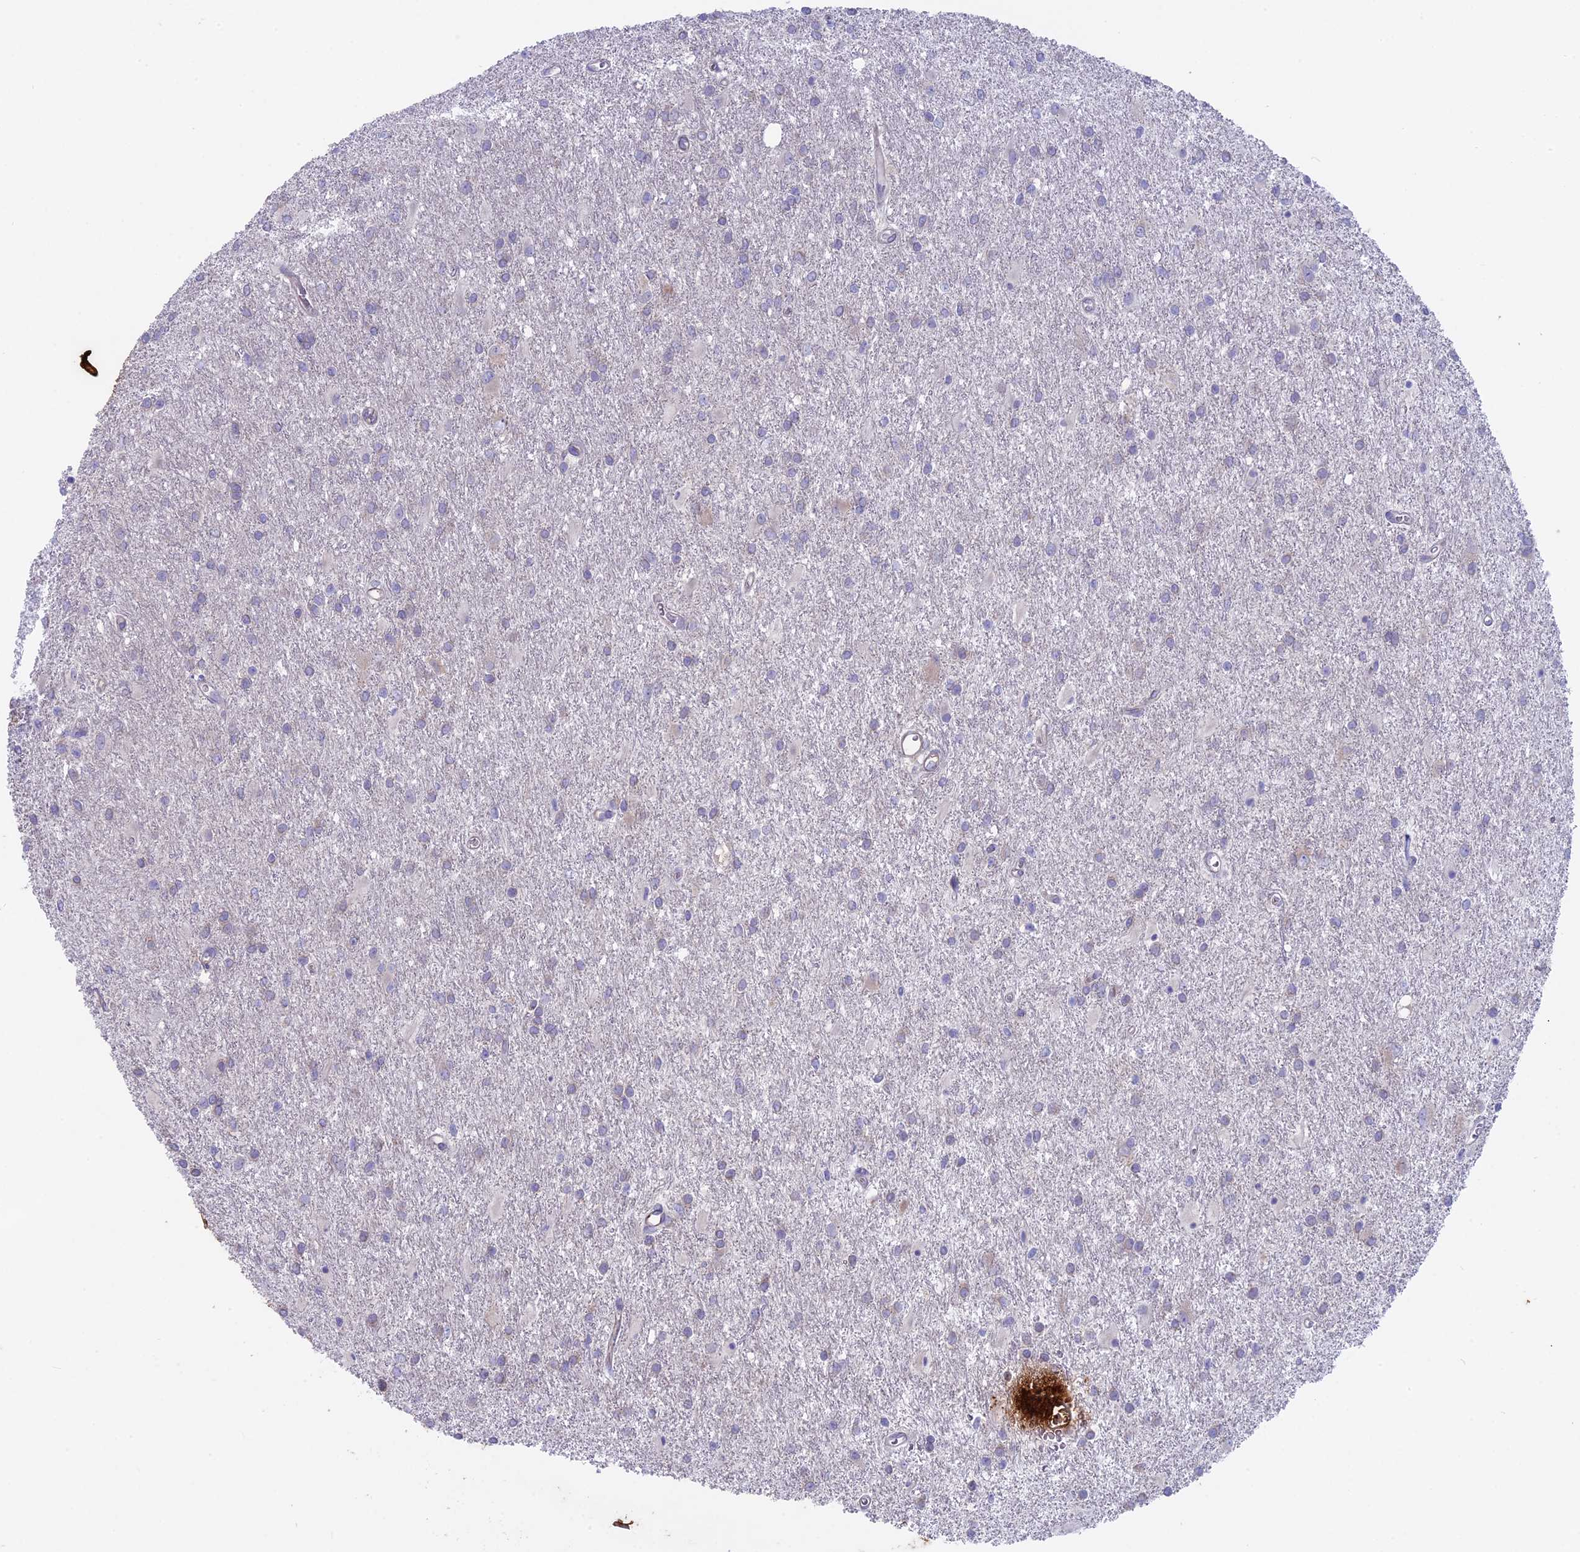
{"staining": {"intensity": "negative", "quantity": "none", "location": "none"}, "tissue": "glioma", "cell_type": "Tumor cells", "image_type": "cancer", "snomed": [{"axis": "morphology", "description": "Glioma, malignant, High grade"}, {"axis": "topography", "description": "Brain"}], "caption": "The immunohistochemistry histopathology image has no significant expression in tumor cells of high-grade glioma (malignant) tissue.", "gene": "MYO5B", "patient": {"sex": "female", "age": 50}}